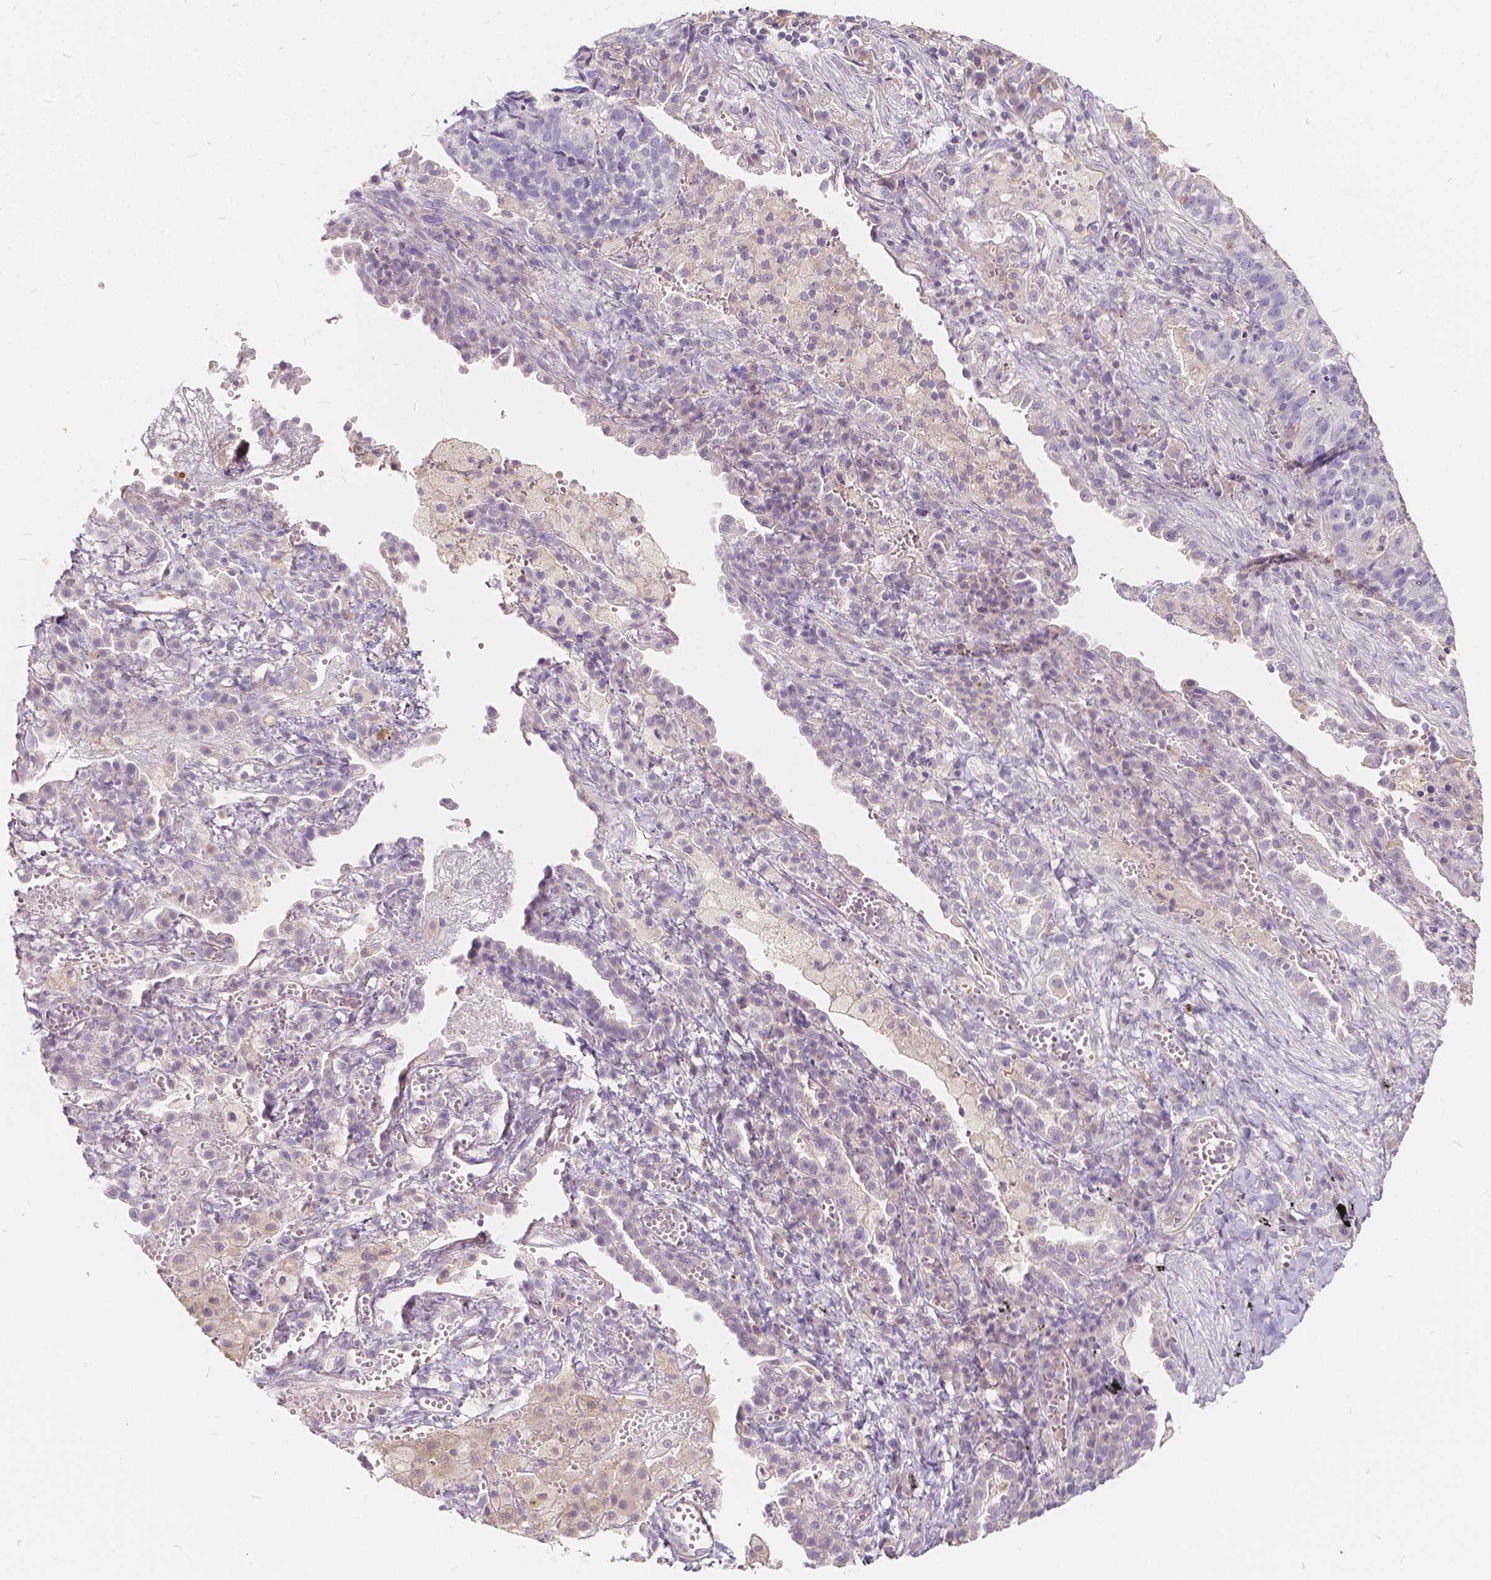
{"staining": {"intensity": "negative", "quantity": "none", "location": "none"}, "tissue": "lung cancer", "cell_type": "Tumor cells", "image_type": "cancer", "snomed": [{"axis": "morphology", "description": "Adenocarcinoma, NOS"}, {"axis": "topography", "description": "Lung"}], "caption": "Immunohistochemical staining of human lung cancer (adenocarcinoma) displays no significant staining in tumor cells.", "gene": "KIAA0513", "patient": {"sex": "male", "age": 57}}